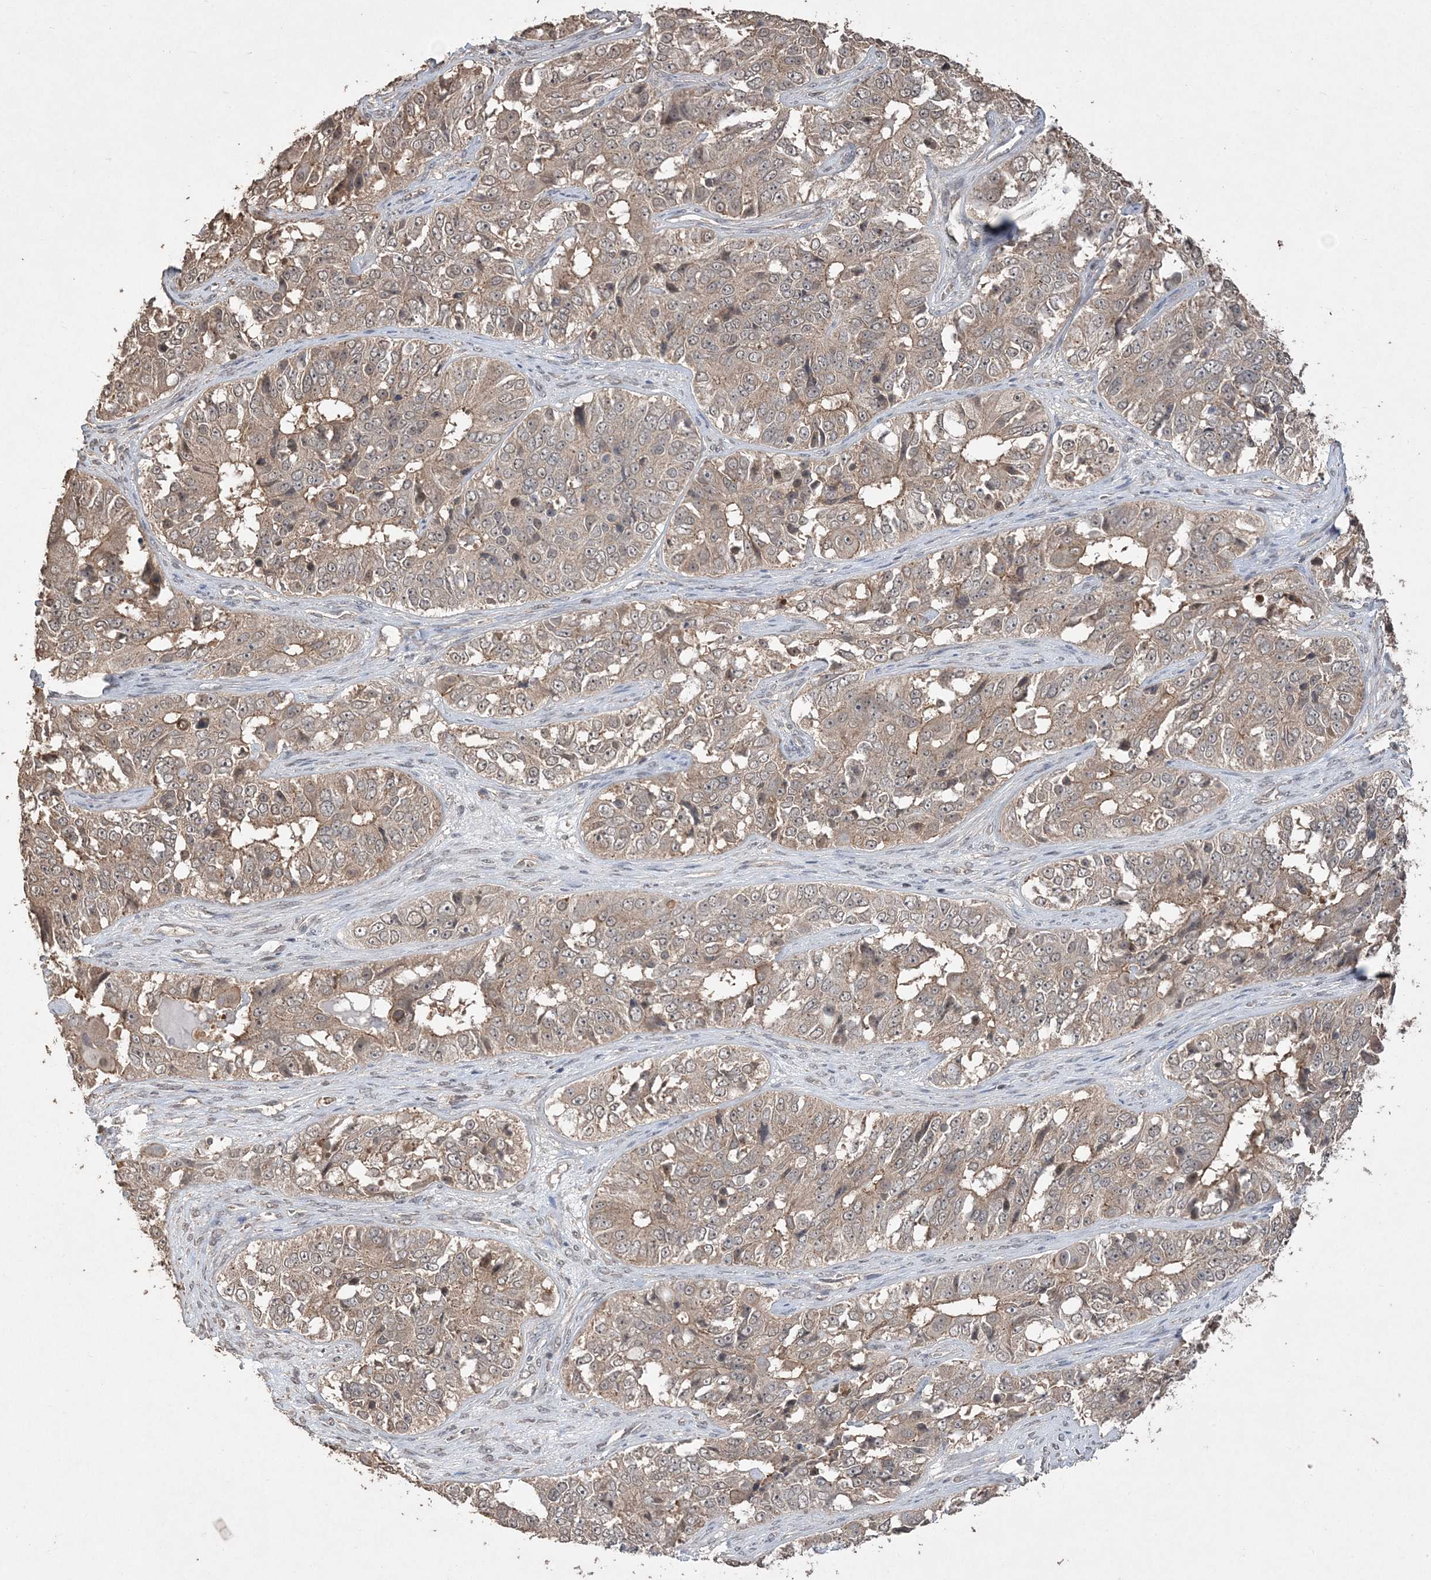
{"staining": {"intensity": "weak", "quantity": "25%-75%", "location": "cytoplasmic/membranous"}, "tissue": "ovarian cancer", "cell_type": "Tumor cells", "image_type": "cancer", "snomed": [{"axis": "morphology", "description": "Carcinoma, endometroid"}, {"axis": "topography", "description": "Ovary"}], "caption": "Immunohistochemical staining of human ovarian cancer (endometroid carcinoma) demonstrates weak cytoplasmic/membranous protein staining in approximately 25%-75% of tumor cells.", "gene": "EHHADH", "patient": {"sex": "female", "age": 51}}